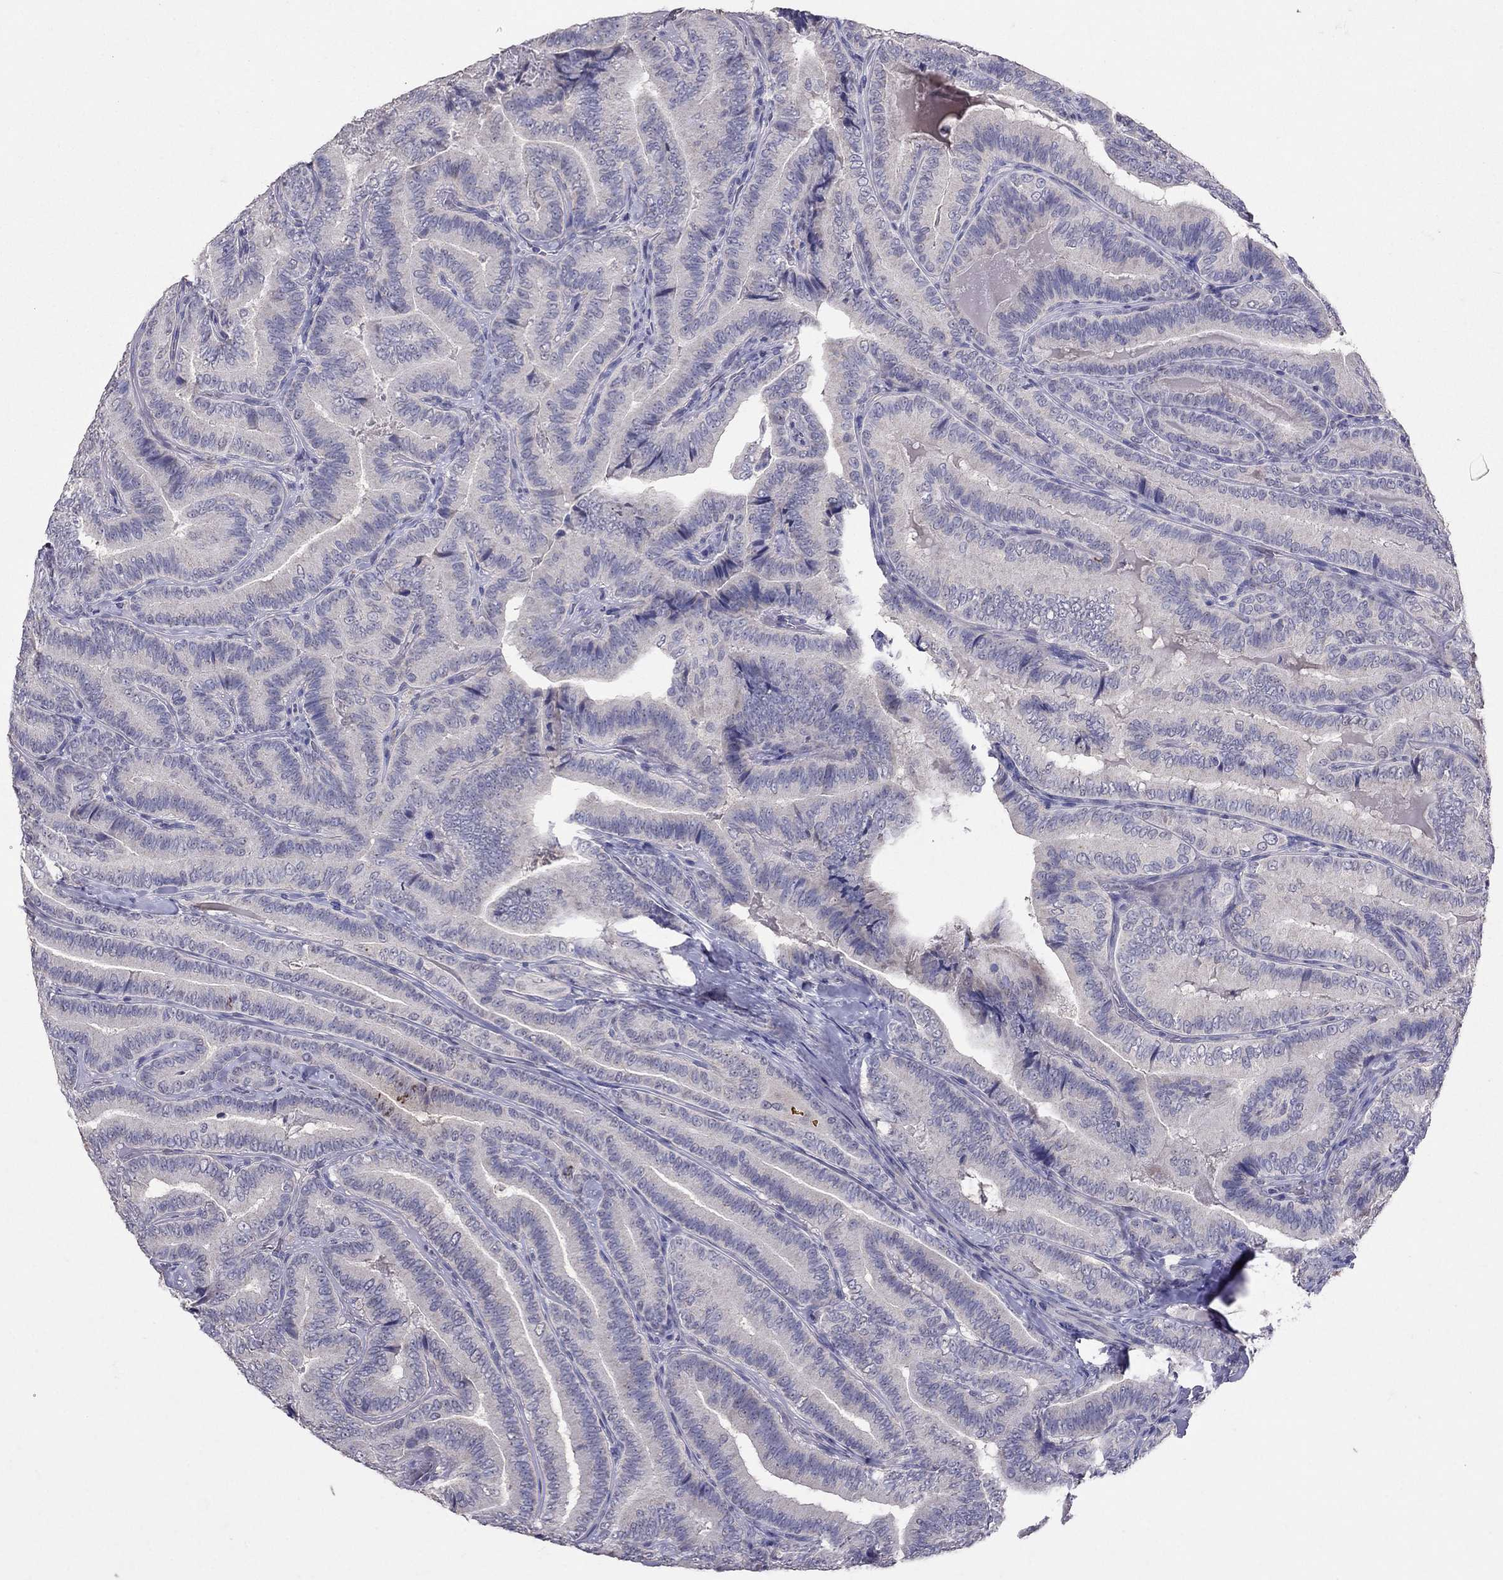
{"staining": {"intensity": "negative", "quantity": "none", "location": "none"}, "tissue": "thyroid cancer", "cell_type": "Tumor cells", "image_type": "cancer", "snomed": [{"axis": "morphology", "description": "Papillary adenocarcinoma, NOS"}, {"axis": "topography", "description": "Thyroid gland"}], "caption": "The histopathology image demonstrates no staining of tumor cells in thyroid papillary adenocarcinoma. (DAB (3,3'-diaminobenzidine) immunohistochemistry (IHC), high magnification).", "gene": "FST", "patient": {"sex": "male", "age": 61}}